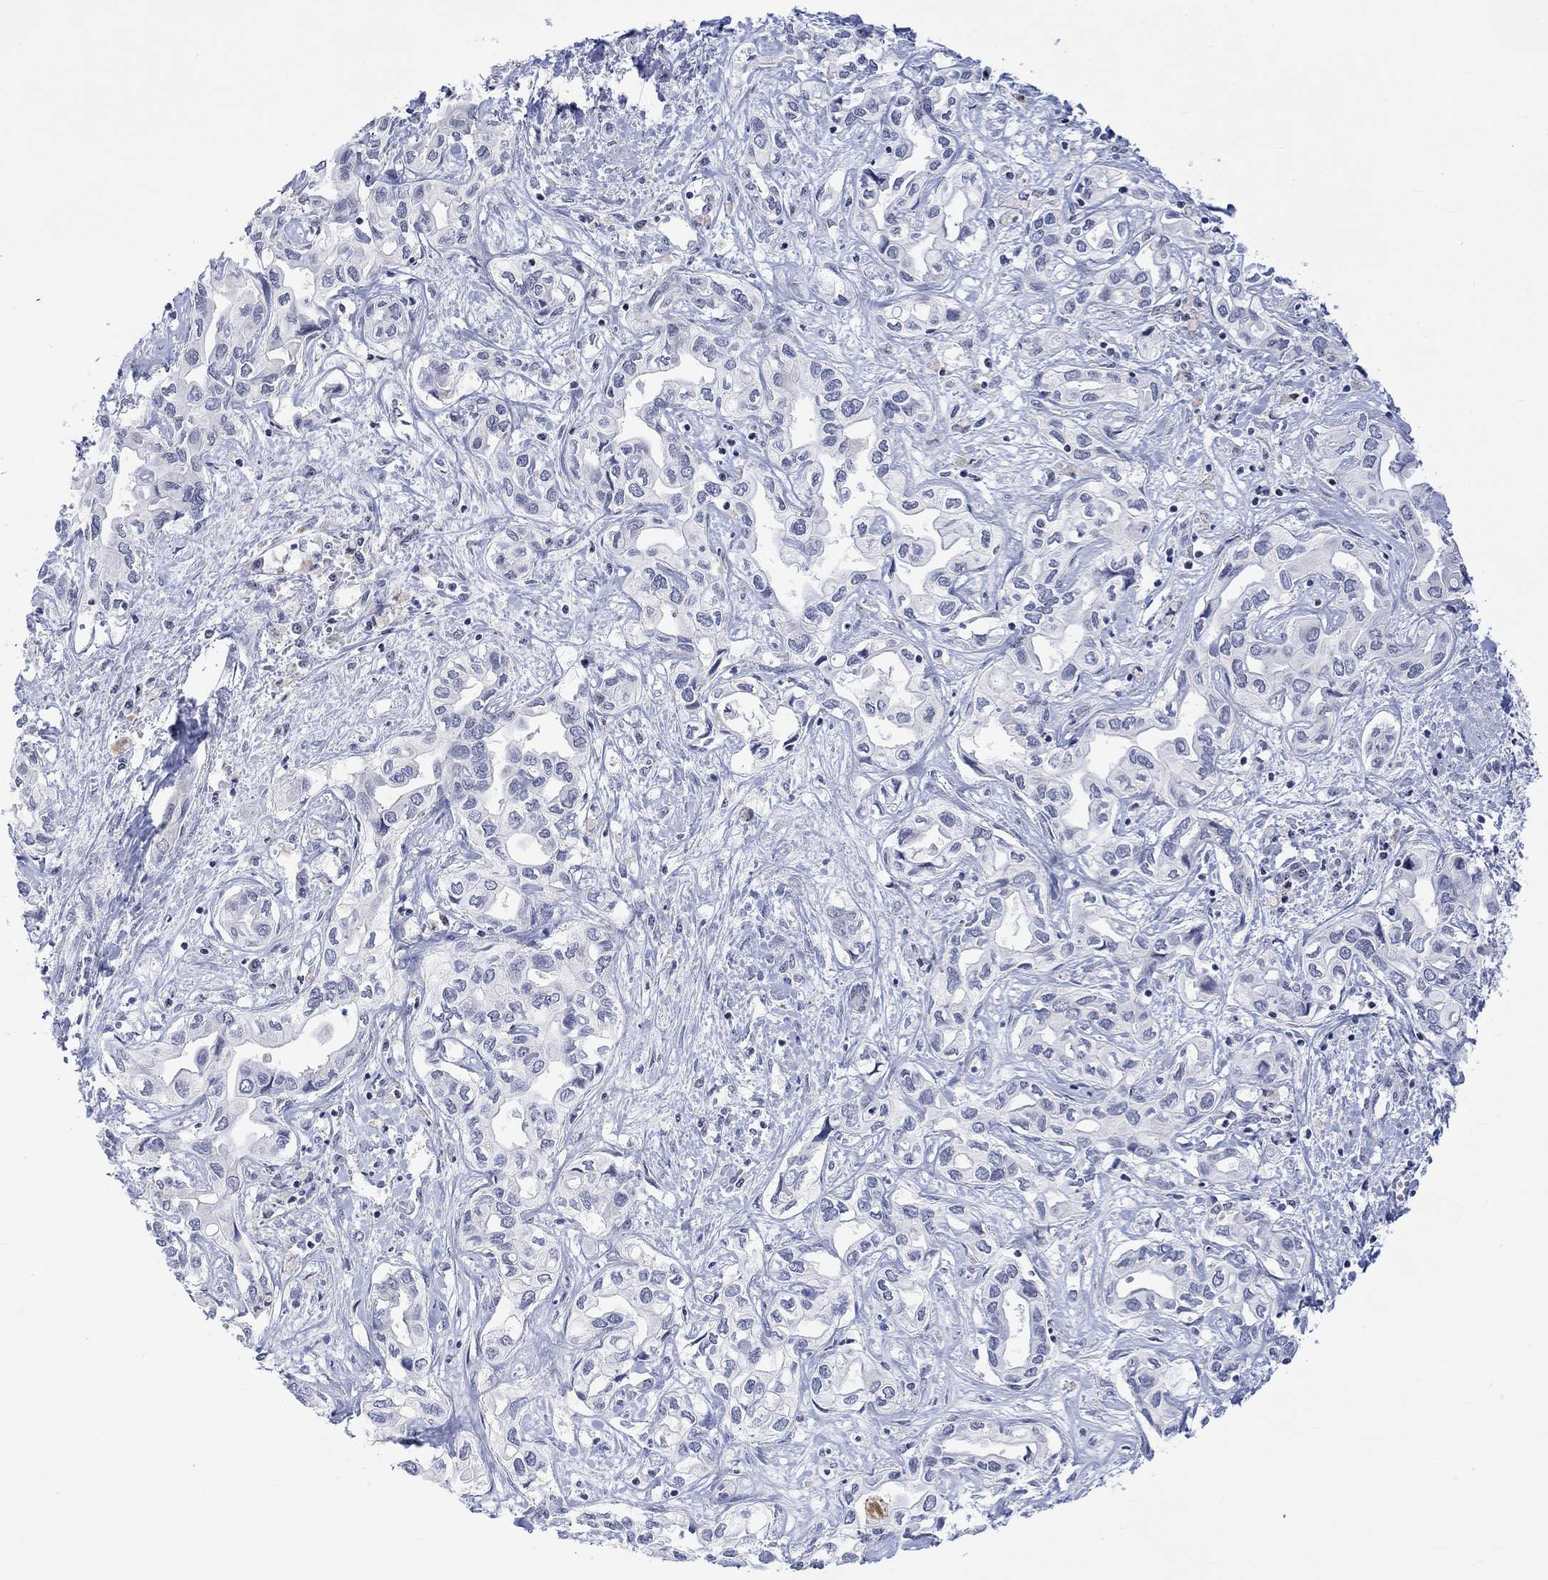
{"staining": {"intensity": "negative", "quantity": "none", "location": "none"}, "tissue": "liver cancer", "cell_type": "Tumor cells", "image_type": "cancer", "snomed": [{"axis": "morphology", "description": "Cholangiocarcinoma"}, {"axis": "topography", "description": "Liver"}], "caption": "An image of liver cancer stained for a protein exhibits no brown staining in tumor cells.", "gene": "DCX", "patient": {"sex": "female", "age": 64}}